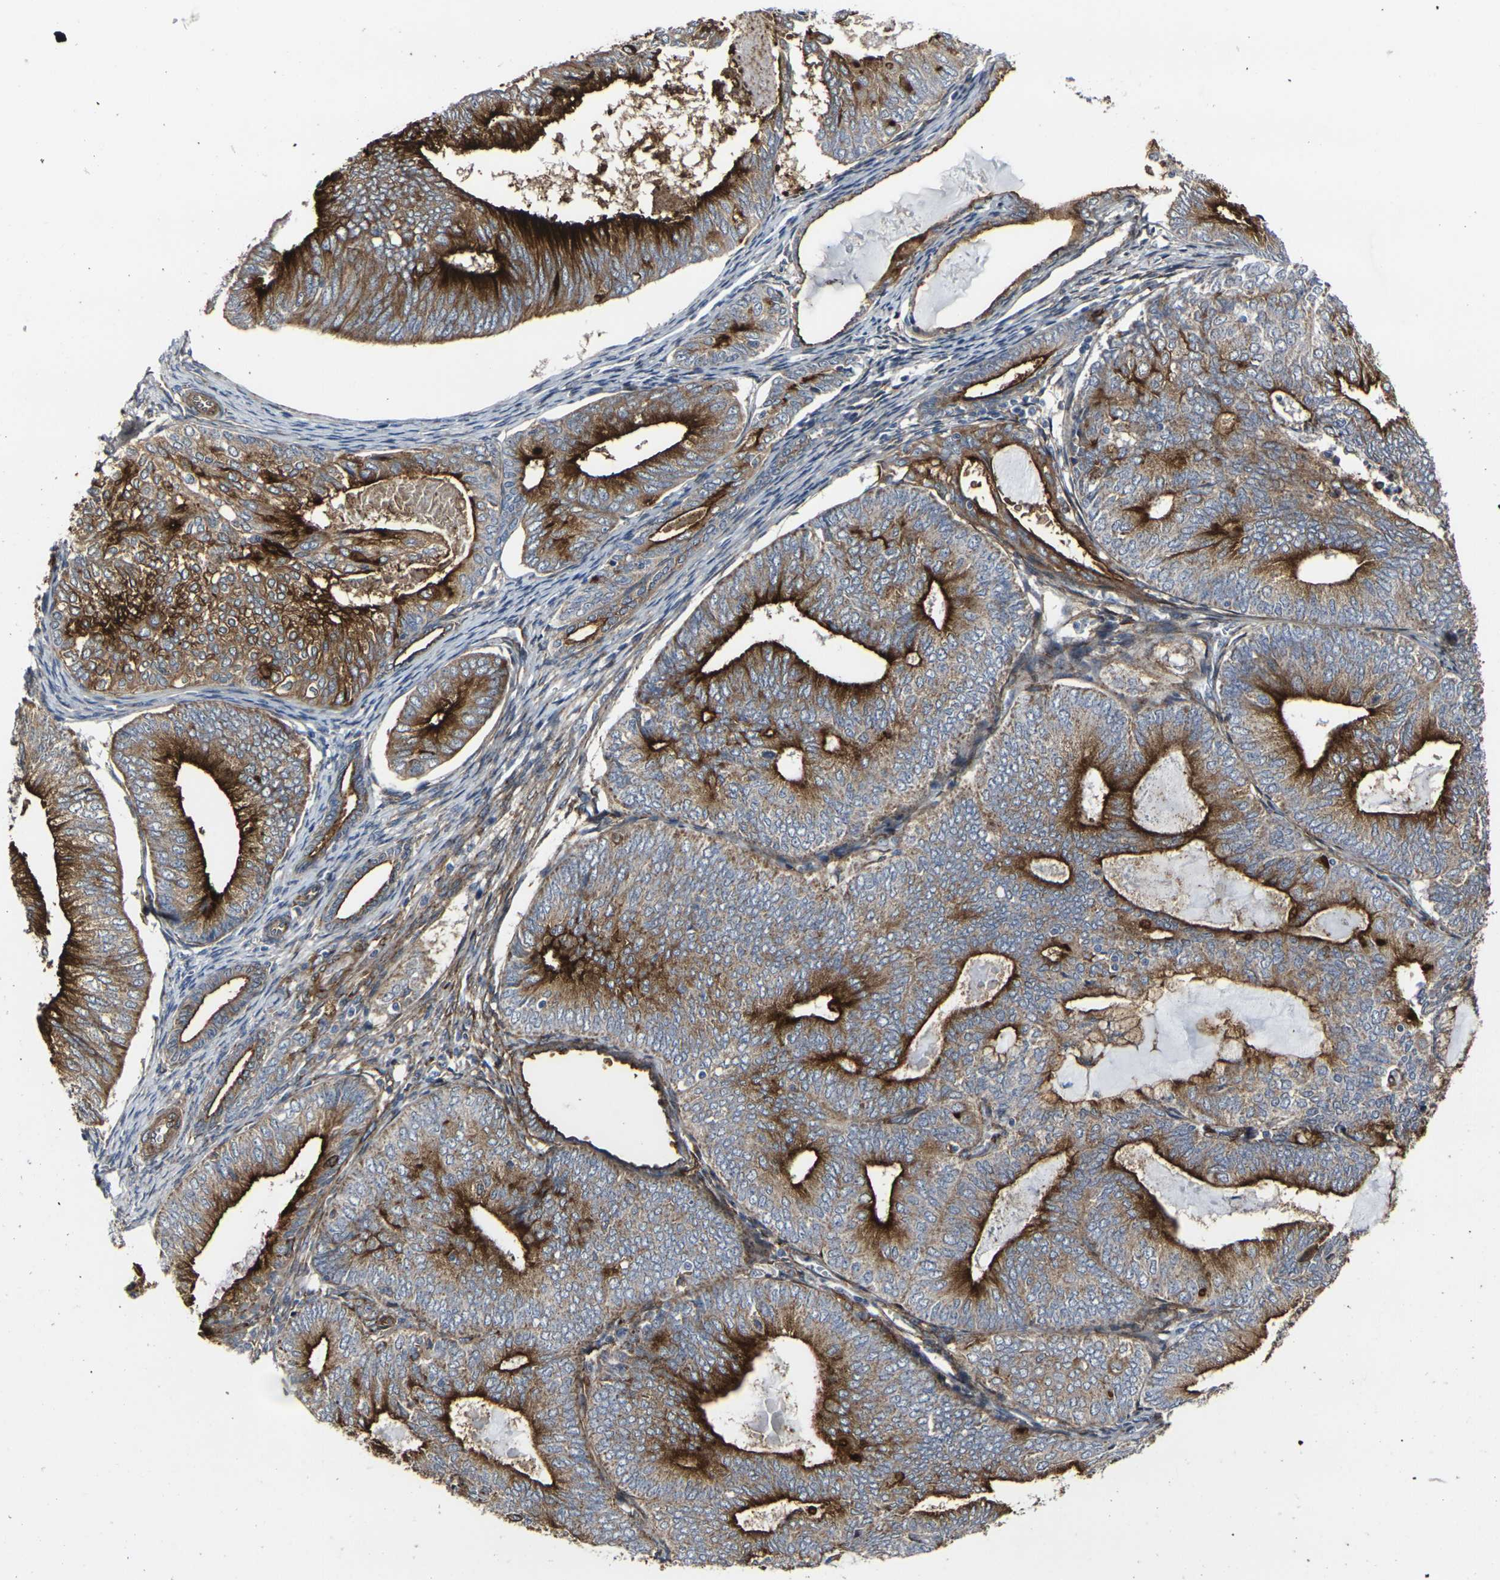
{"staining": {"intensity": "strong", "quantity": ">75%", "location": "cytoplasmic/membranous"}, "tissue": "endometrial cancer", "cell_type": "Tumor cells", "image_type": "cancer", "snomed": [{"axis": "morphology", "description": "Adenocarcinoma, NOS"}, {"axis": "topography", "description": "Endometrium"}], "caption": "About >75% of tumor cells in endometrial cancer (adenocarcinoma) display strong cytoplasmic/membranous protein positivity as visualized by brown immunohistochemical staining.", "gene": "MYOF", "patient": {"sex": "female", "age": 81}}